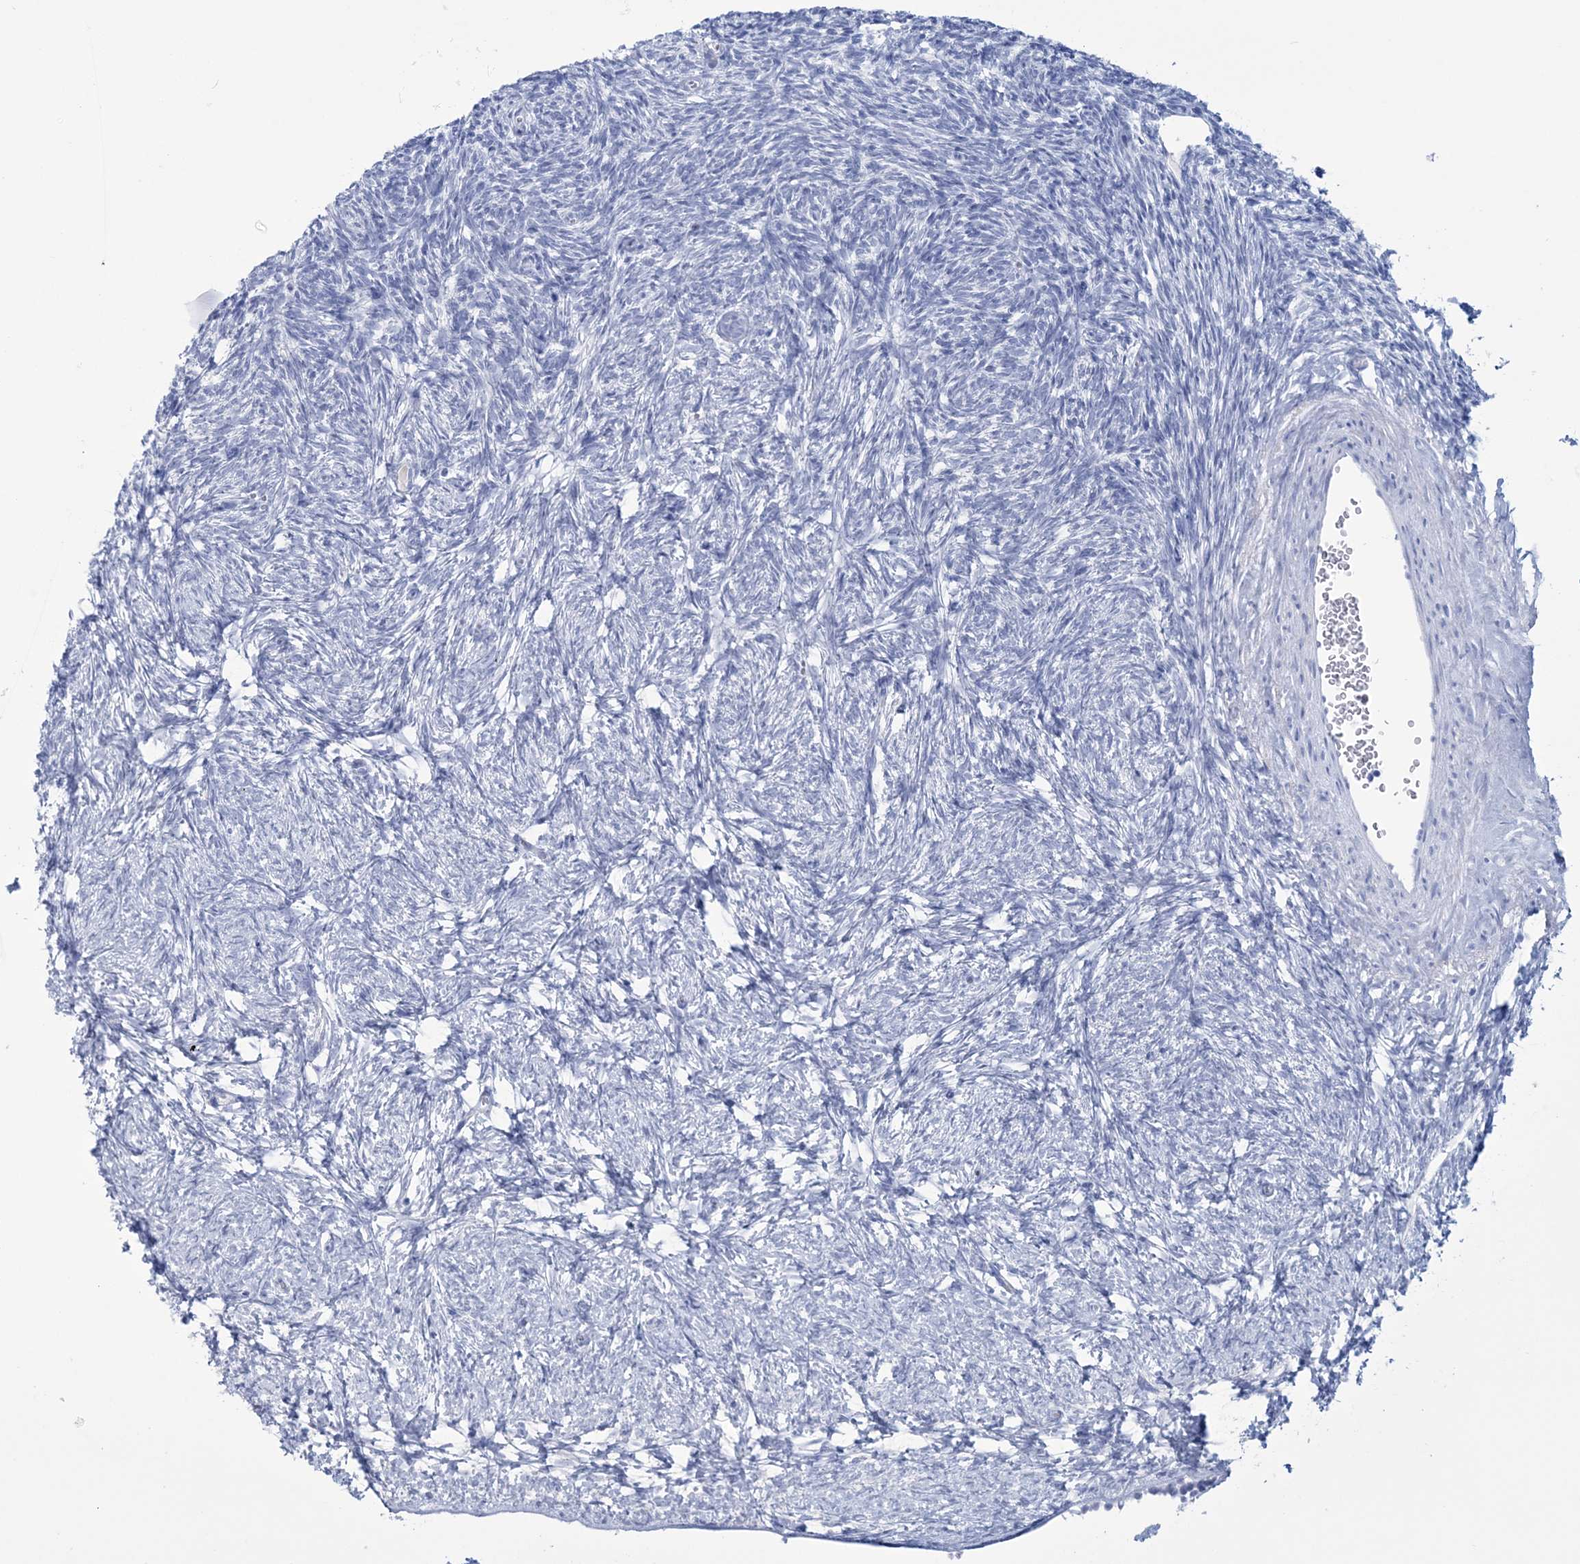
{"staining": {"intensity": "negative", "quantity": "none", "location": "none"}, "tissue": "ovary", "cell_type": "Follicle cells", "image_type": "normal", "snomed": [{"axis": "morphology", "description": "Normal tissue, NOS"}, {"axis": "topography", "description": "Ovary"}], "caption": "Follicle cells are negative for brown protein staining in benign ovary. (Immunohistochemistry (ihc), brightfield microscopy, high magnification).", "gene": "DPCD", "patient": {"sex": "female", "age": 34}}